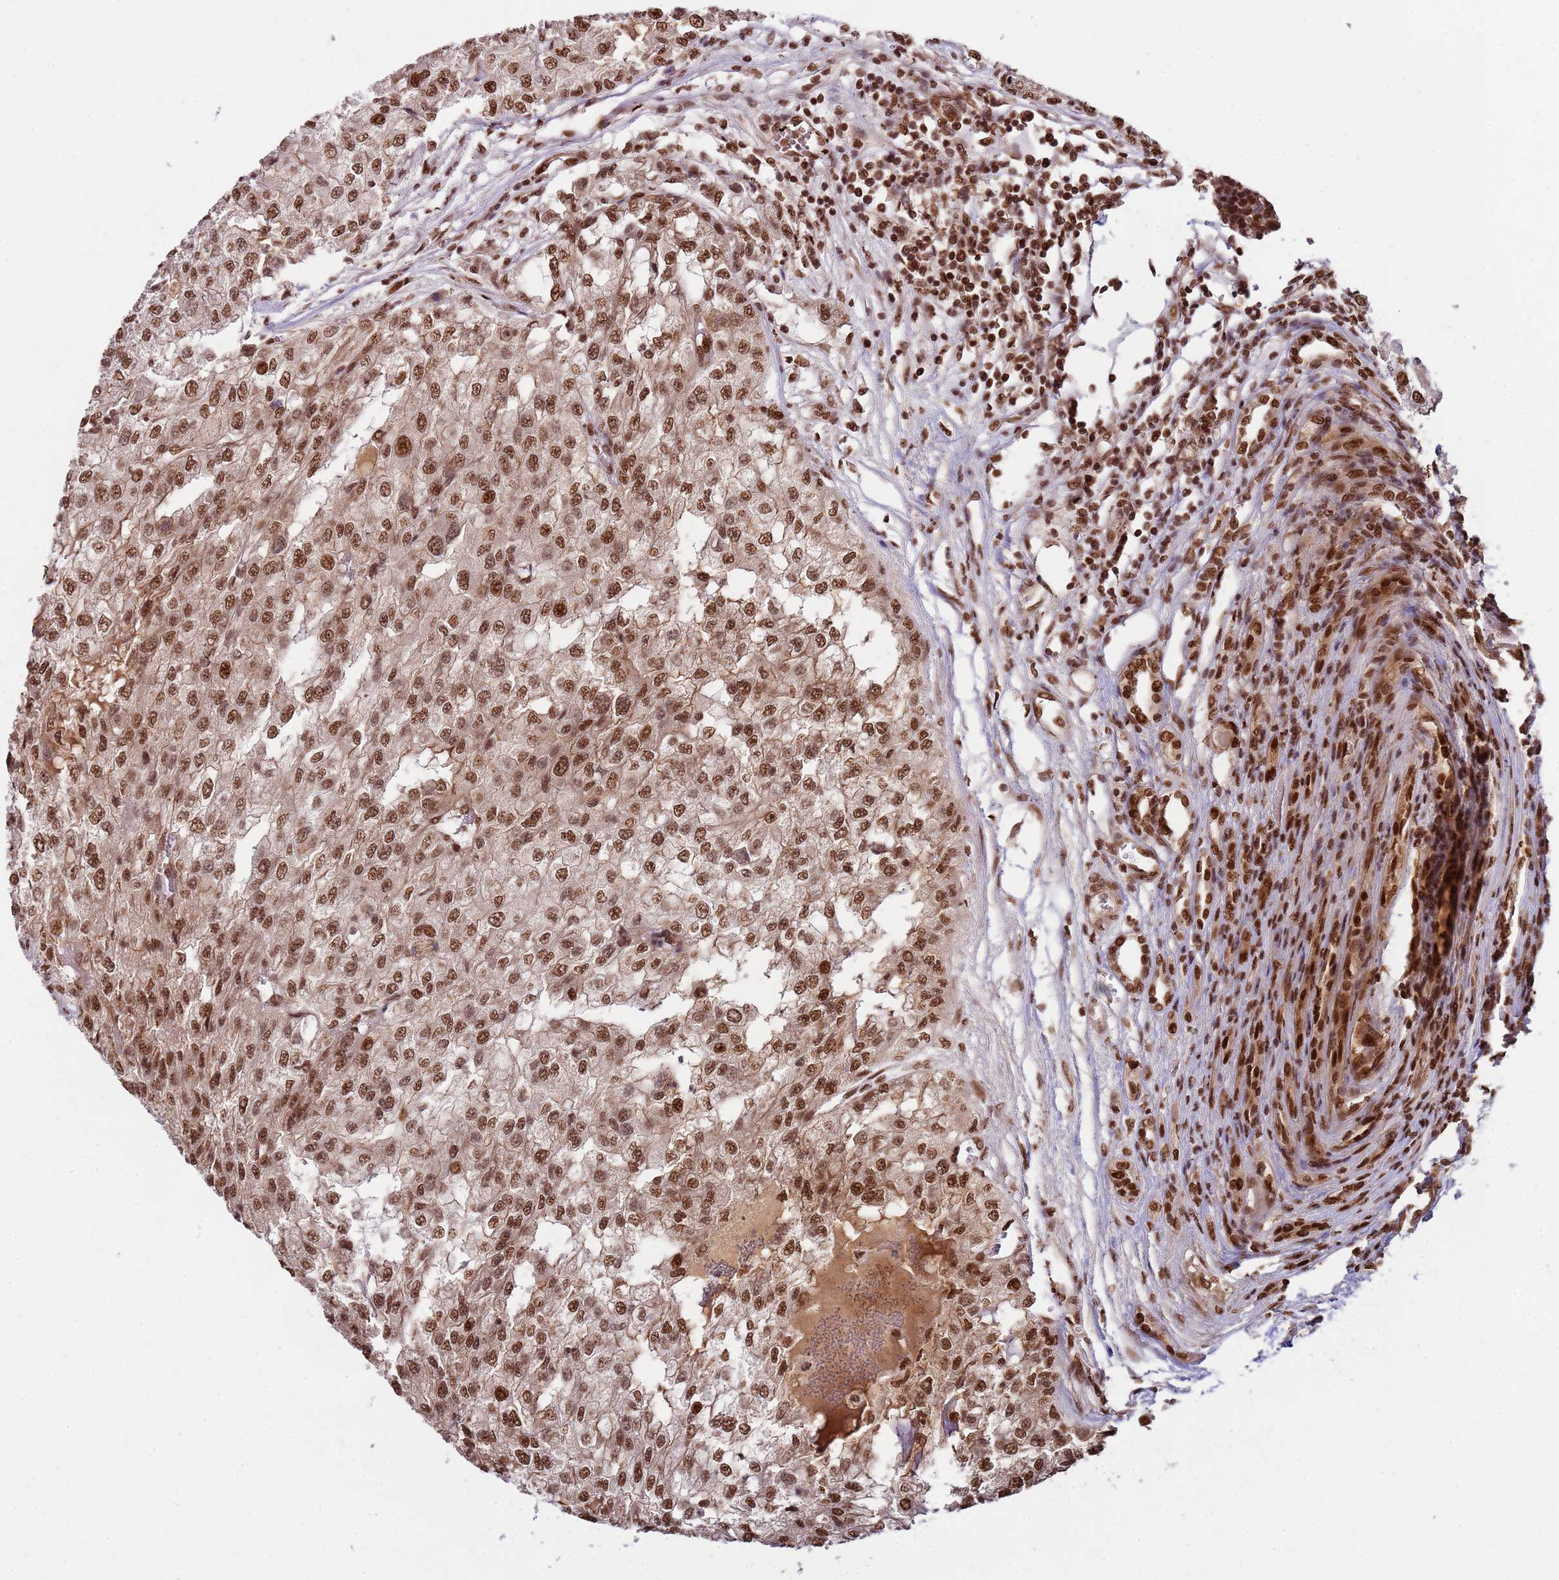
{"staining": {"intensity": "moderate", "quantity": ">75%", "location": "nuclear"}, "tissue": "renal cancer", "cell_type": "Tumor cells", "image_type": "cancer", "snomed": [{"axis": "morphology", "description": "Adenocarcinoma, NOS"}, {"axis": "topography", "description": "Kidney"}], "caption": "IHC staining of renal cancer (adenocarcinoma), which reveals medium levels of moderate nuclear expression in about >75% of tumor cells indicating moderate nuclear protein positivity. The staining was performed using DAB (brown) for protein detection and nuclei were counterstained in hematoxylin (blue).", "gene": "ZBTB12", "patient": {"sex": "female", "age": 54}}